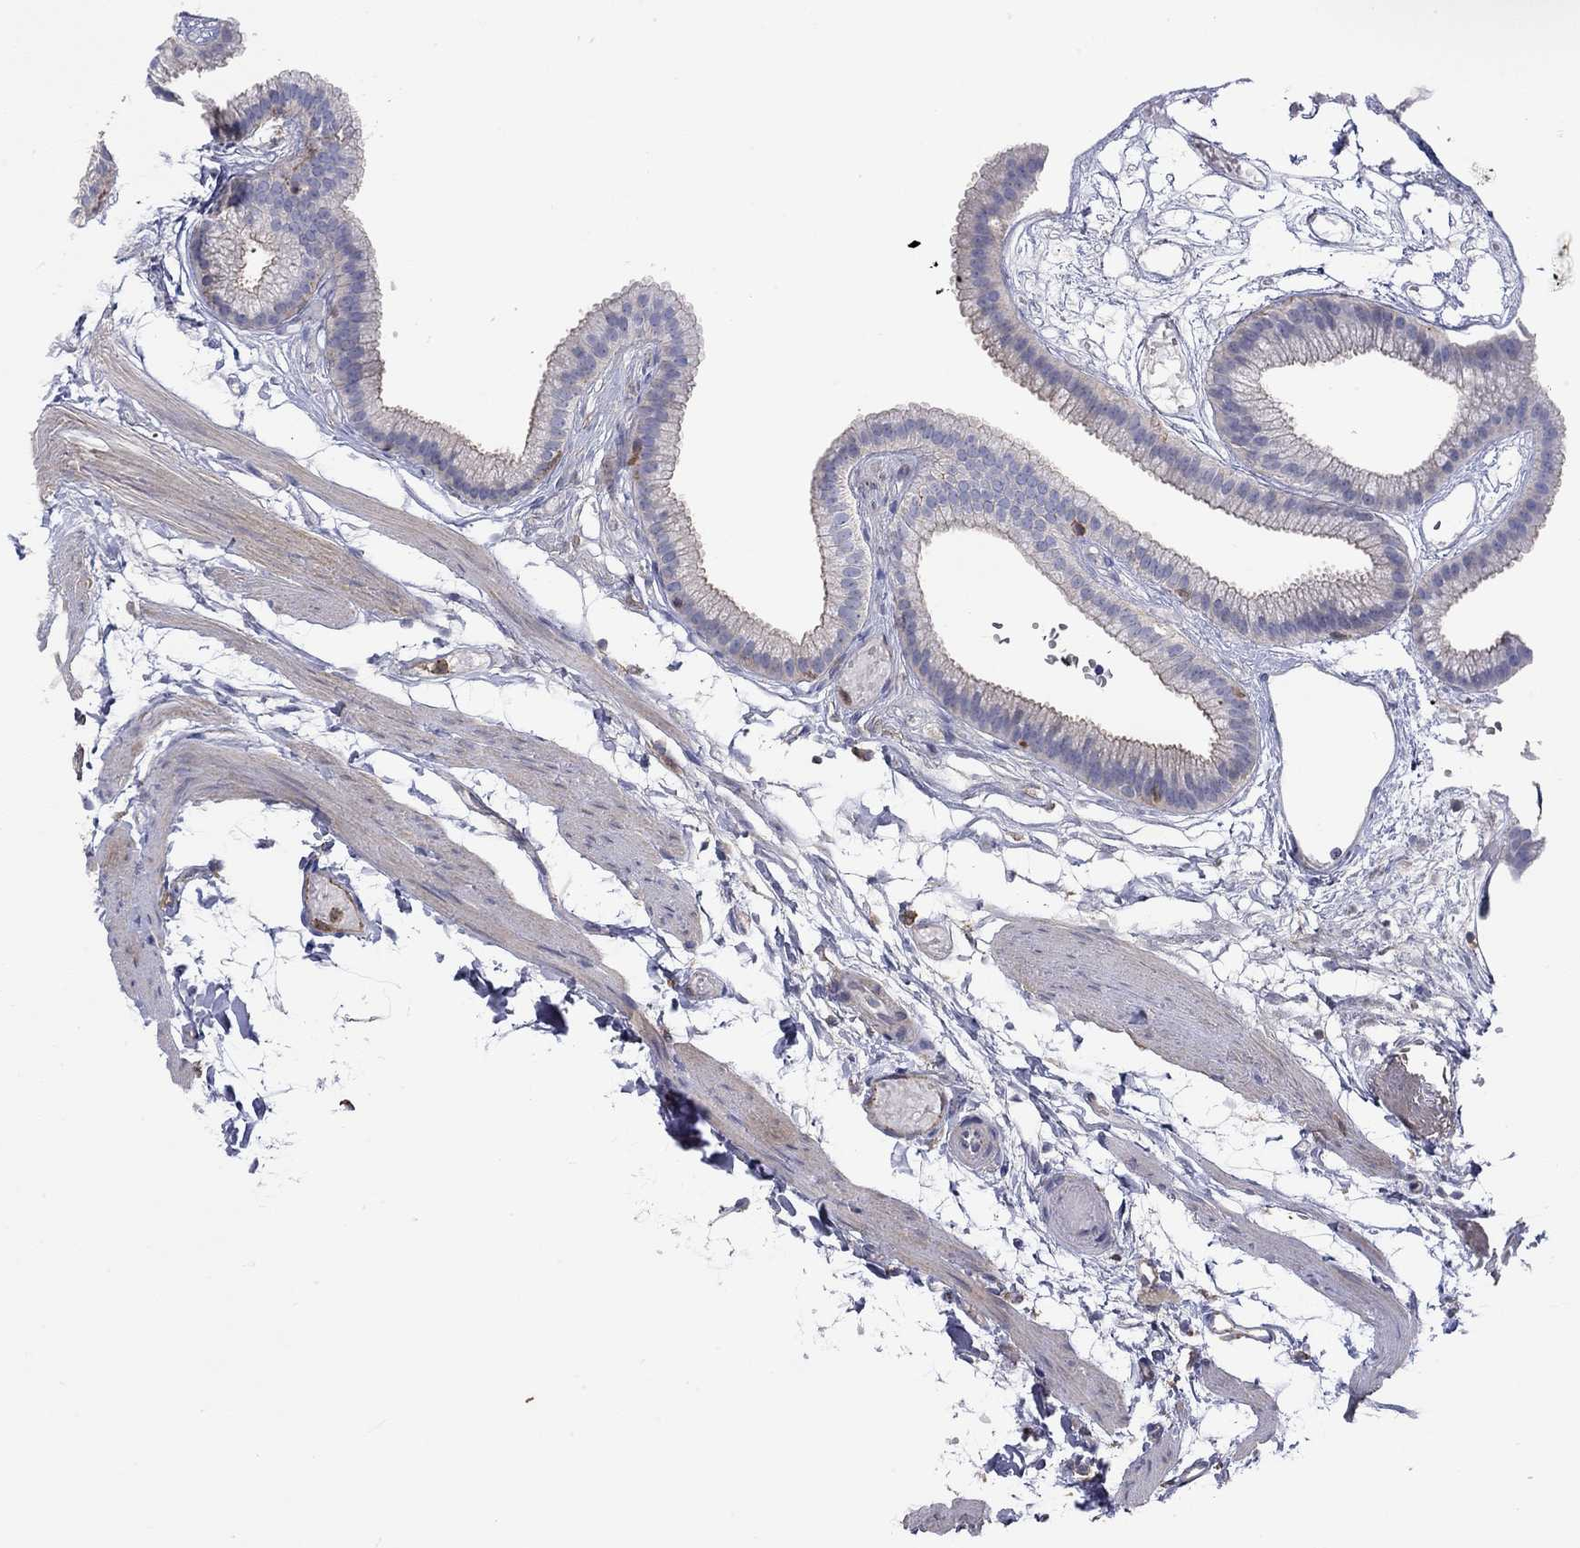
{"staining": {"intensity": "negative", "quantity": "none", "location": "none"}, "tissue": "gallbladder", "cell_type": "Glandular cells", "image_type": "normal", "snomed": [{"axis": "morphology", "description": "Normal tissue, NOS"}, {"axis": "topography", "description": "Gallbladder"}], "caption": "Immunohistochemical staining of benign gallbladder demonstrates no significant positivity in glandular cells.", "gene": "PCDHGA10", "patient": {"sex": "female", "age": 45}}